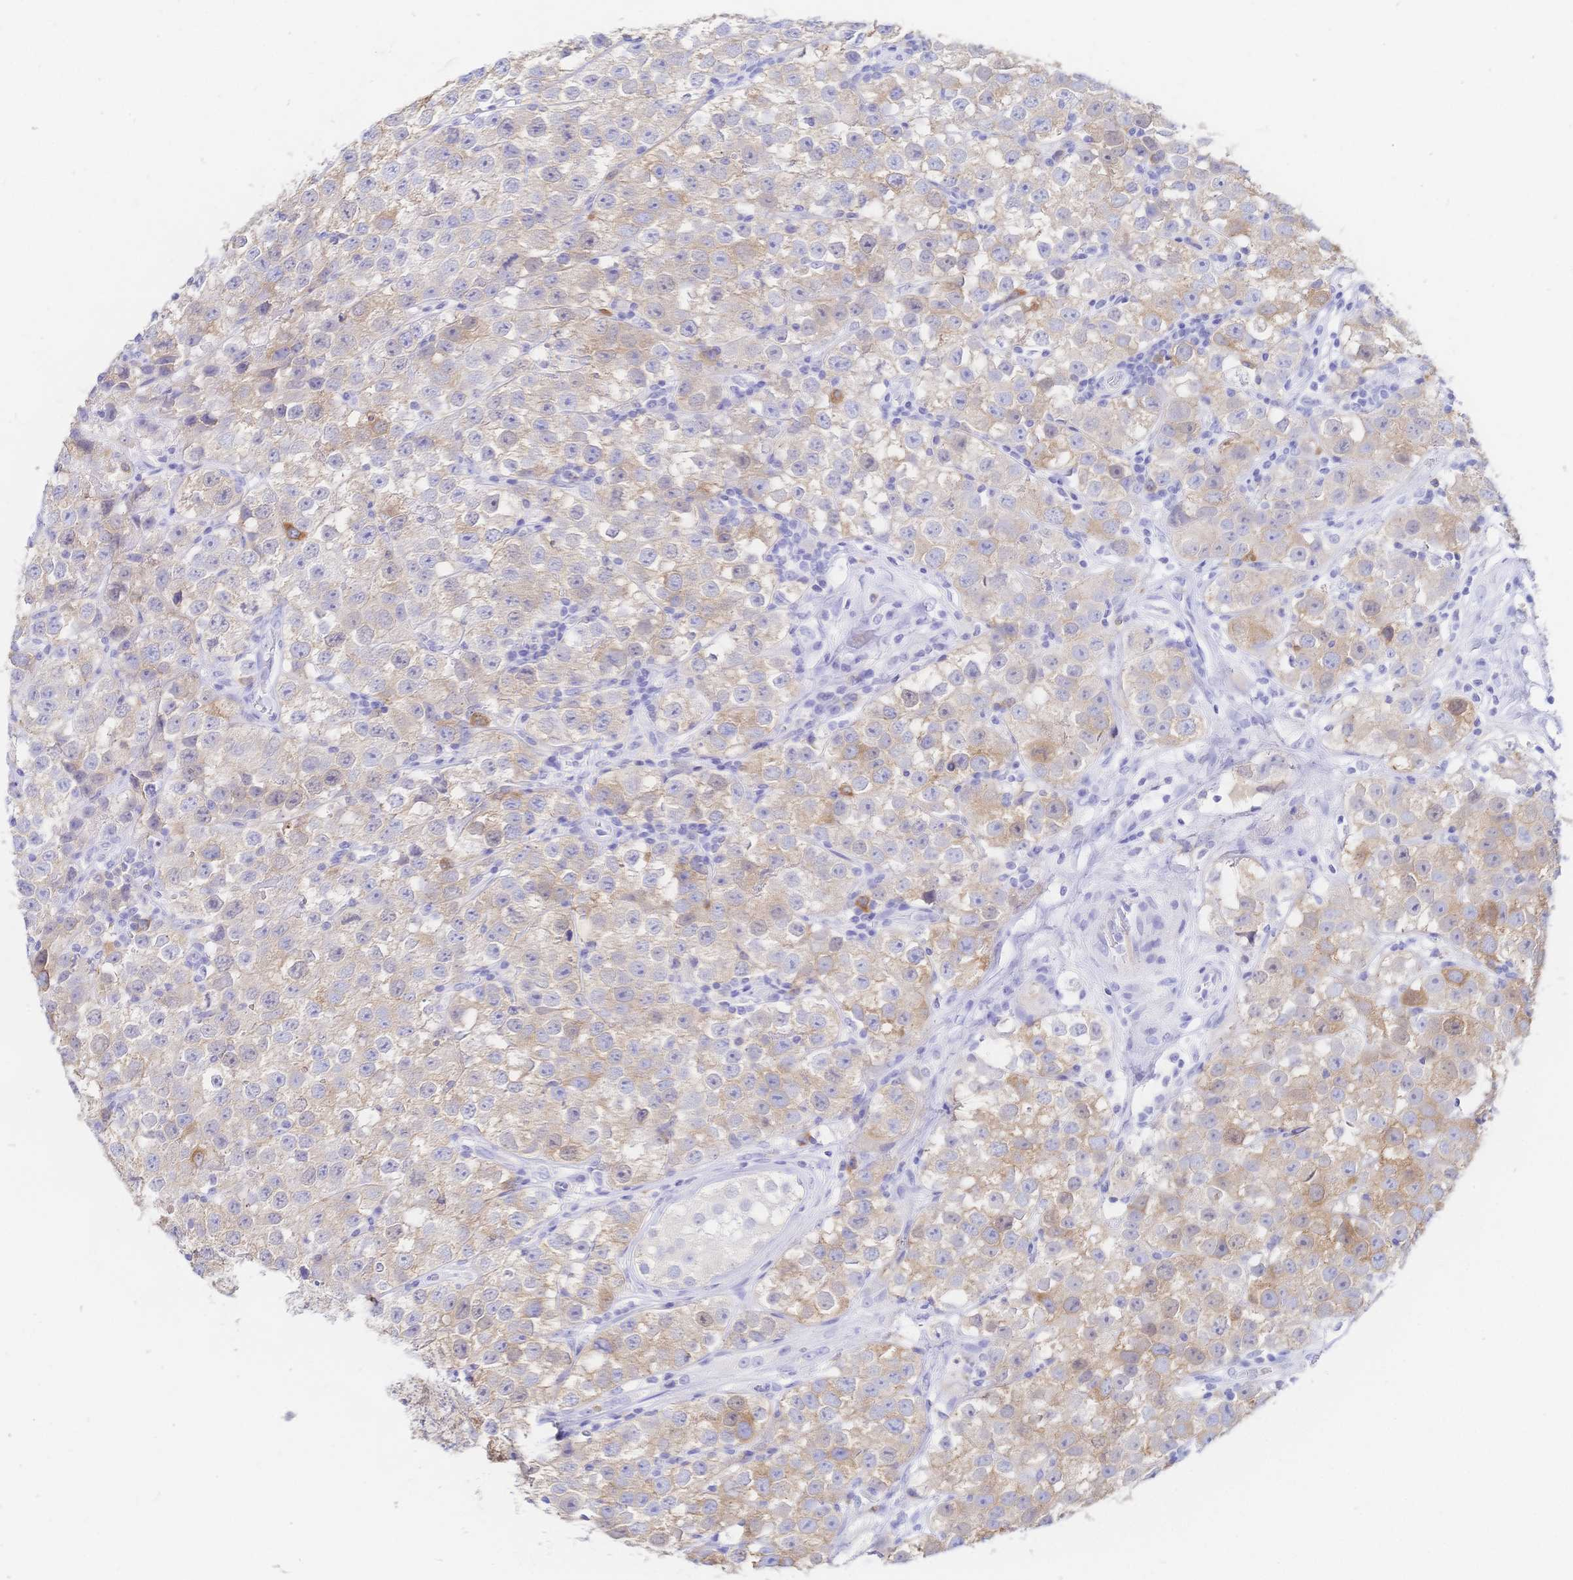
{"staining": {"intensity": "weak", "quantity": "25%-75%", "location": "cytoplasmic/membranous"}, "tissue": "testis cancer", "cell_type": "Tumor cells", "image_type": "cancer", "snomed": [{"axis": "morphology", "description": "Seminoma, NOS"}, {"axis": "topography", "description": "Testis"}], "caption": "Testis seminoma stained with DAB (3,3'-diaminobenzidine) immunohistochemistry (IHC) demonstrates low levels of weak cytoplasmic/membranous expression in about 25%-75% of tumor cells. The staining is performed using DAB (3,3'-diaminobenzidine) brown chromogen to label protein expression. The nuclei are counter-stained blue using hematoxylin.", "gene": "RRM1", "patient": {"sex": "male", "age": 34}}